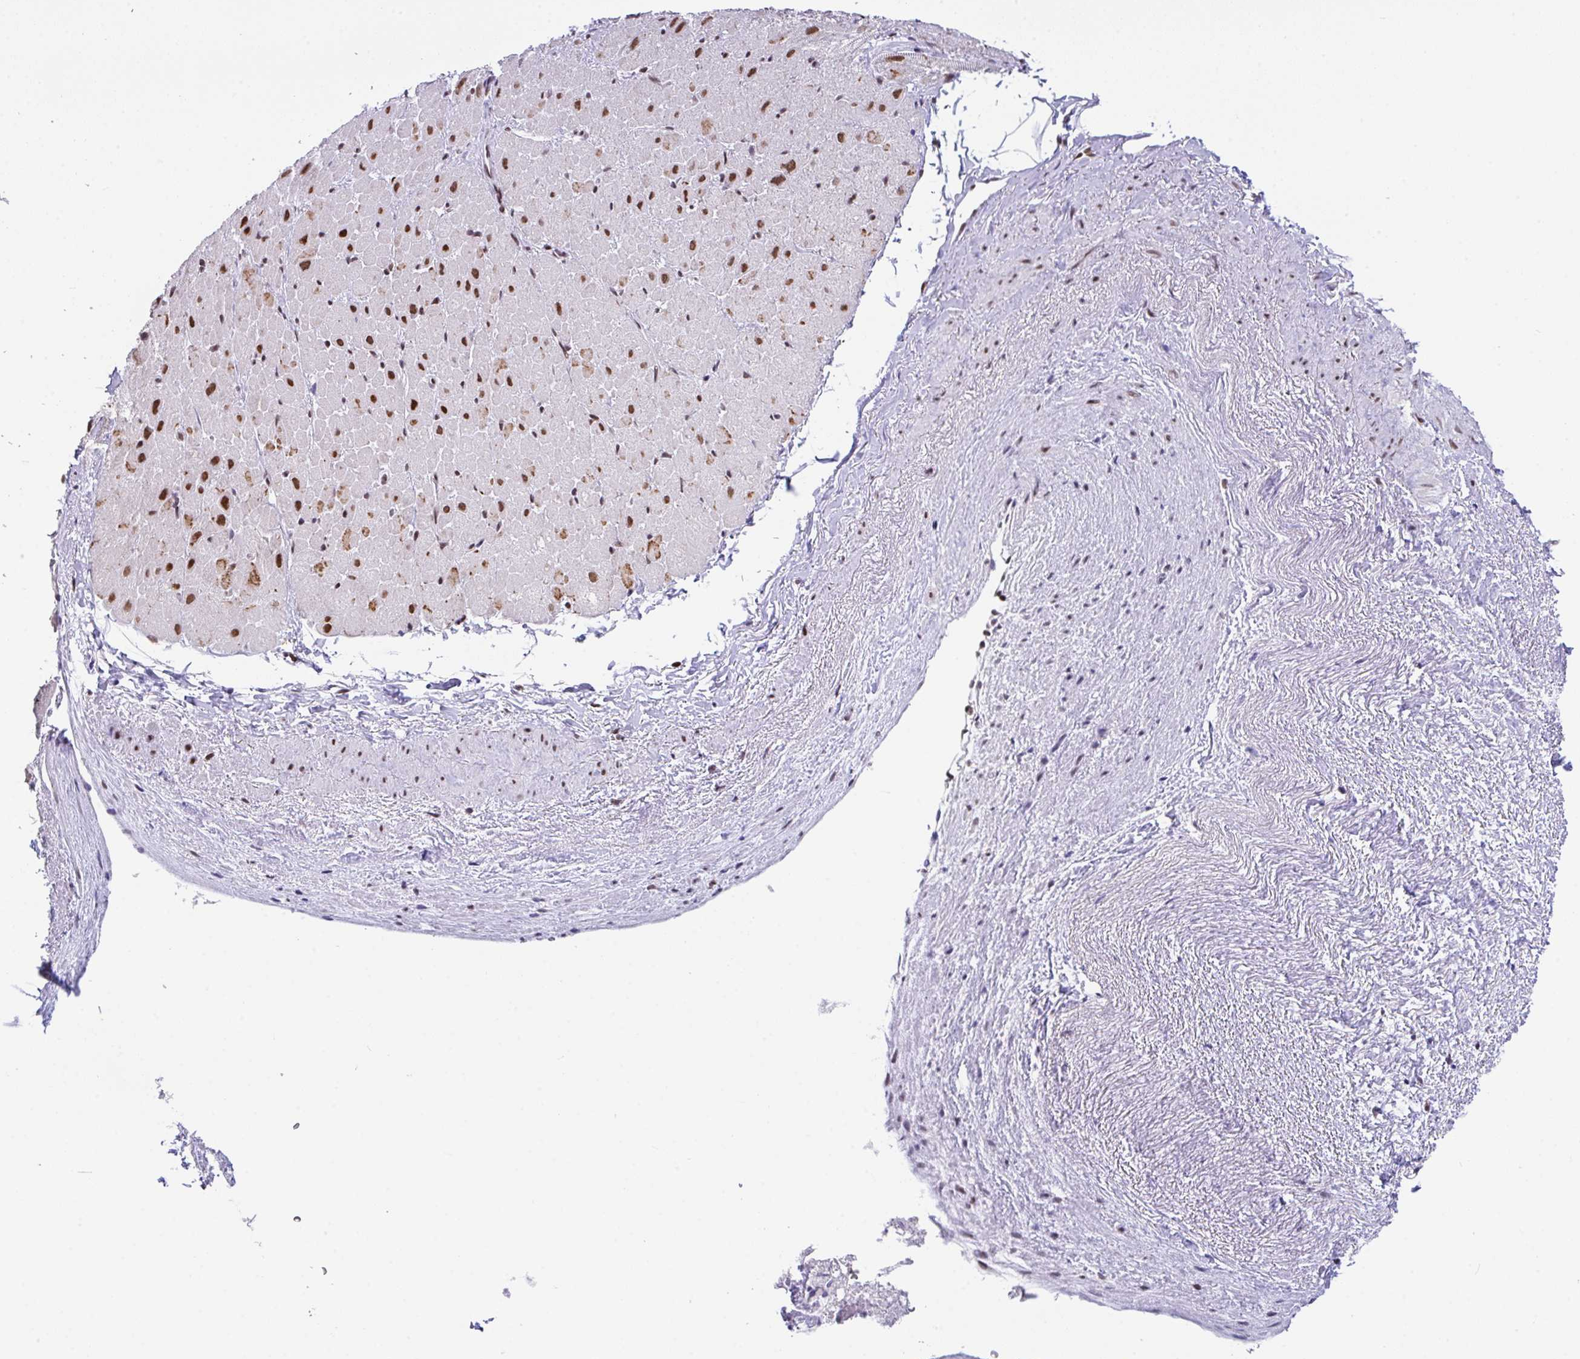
{"staining": {"intensity": "strong", "quantity": "25%-75%", "location": "nuclear"}, "tissue": "heart muscle", "cell_type": "Cardiomyocytes", "image_type": "normal", "snomed": [{"axis": "morphology", "description": "Normal tissue, NOS"}, {"axis": "topography", "description": "Heart"}], "caption": "Immunohistochemical staining of benign human heart muscle shows strong nuclear protein staining in about 25%-75% of cardiomyocytes. (IHC, brightfield microscopy, high magnification).", "gene": "CLP1", "patient": {"sex": "male", "age": 62}}